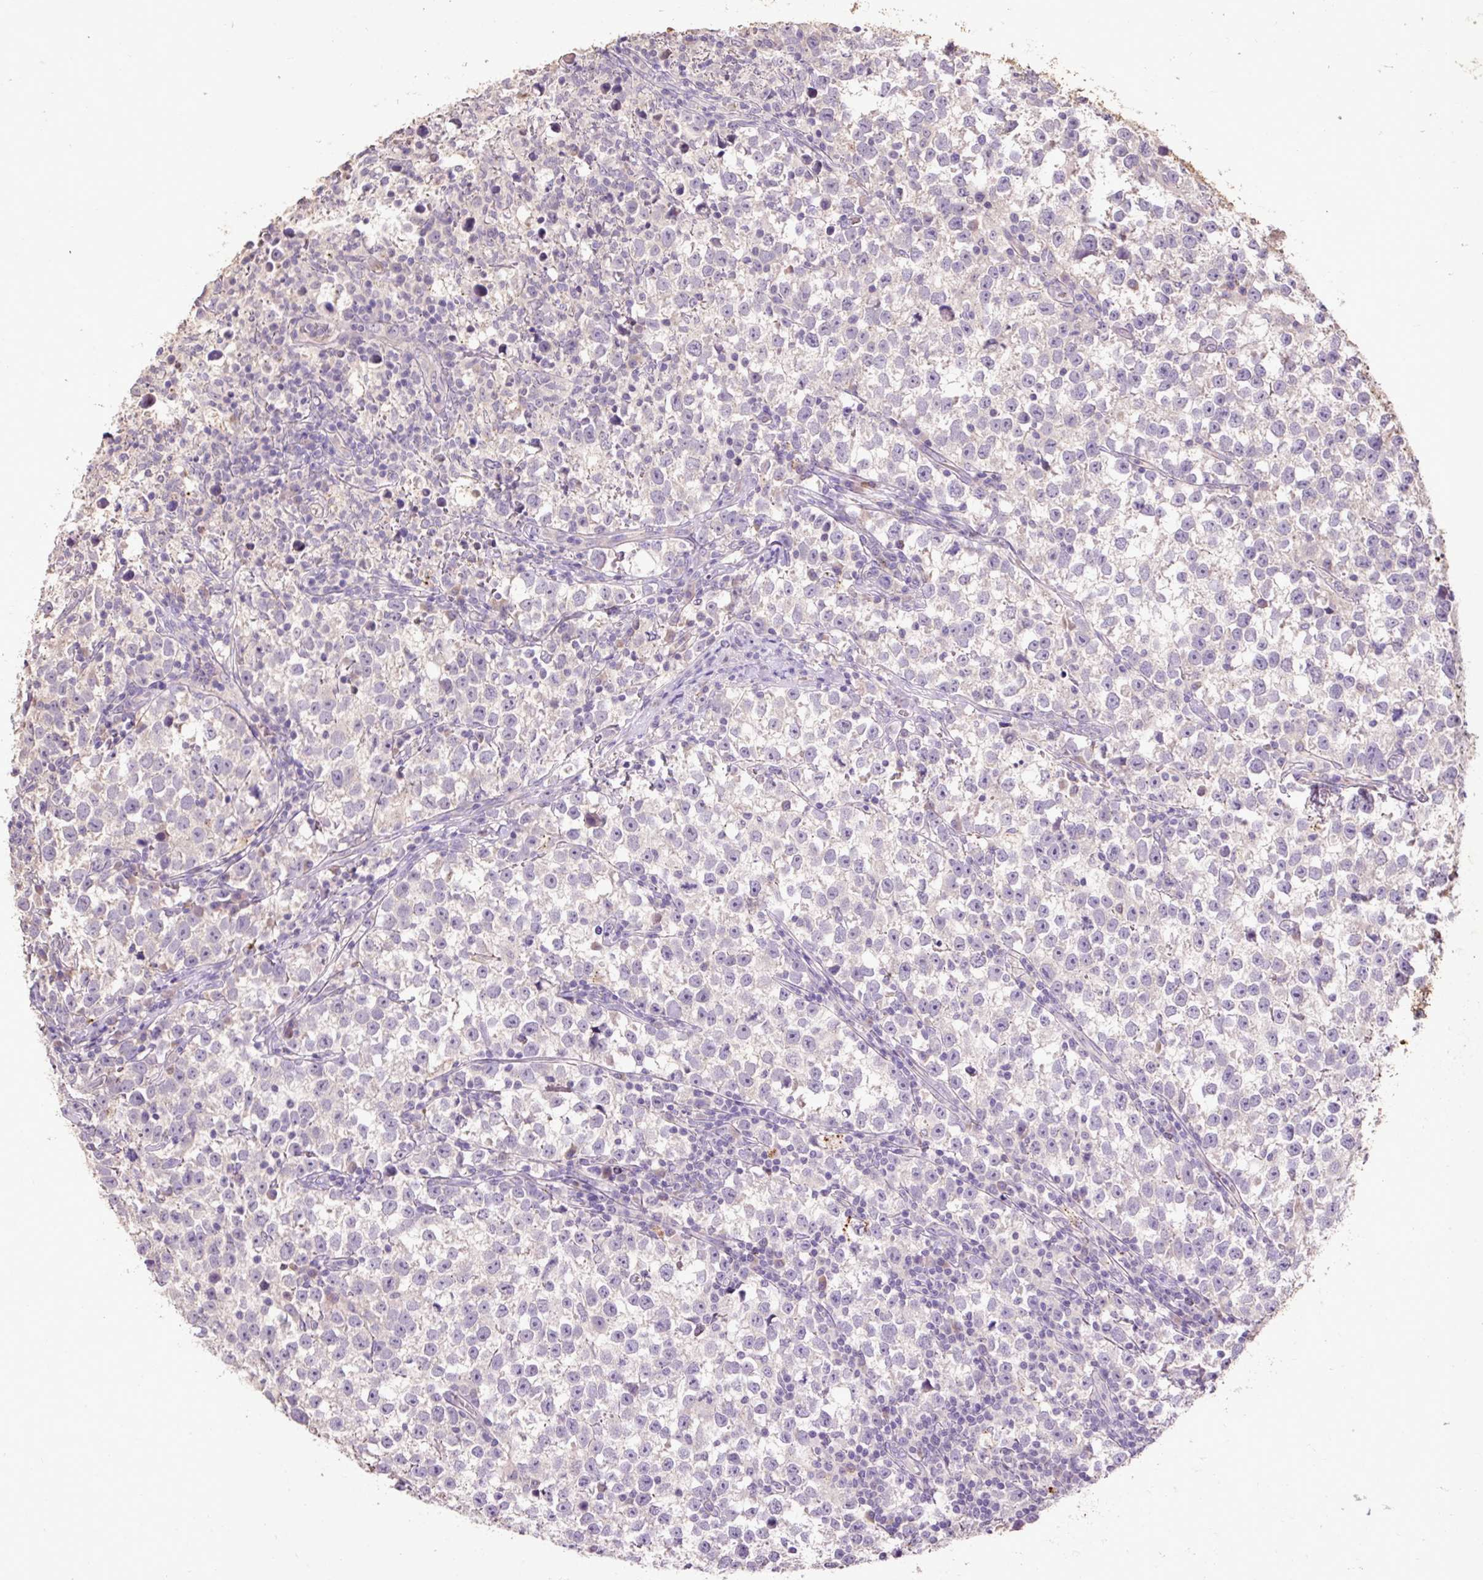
{"staining": {"intensity": "negative", "quantity": "none", "location": "none"}, "tissue": "testis cancer", "cell_type": "Tumor cells", "image_type": "cancer", "snomed": [{"axis": "morphology", "description": "Normal tissue, NOS"}, {"axis": "morphology", "description": "Seminoma, NOS"}, {"axis": "topography", "description": "Testis"}], "caption": "An IHC image of testis cancer (seminoma) is shown. There is no staining in tumor cells of testis cancer (seminoma).", "gene": "LRTM2", "patient": {"sex": "male", "age": 43}}